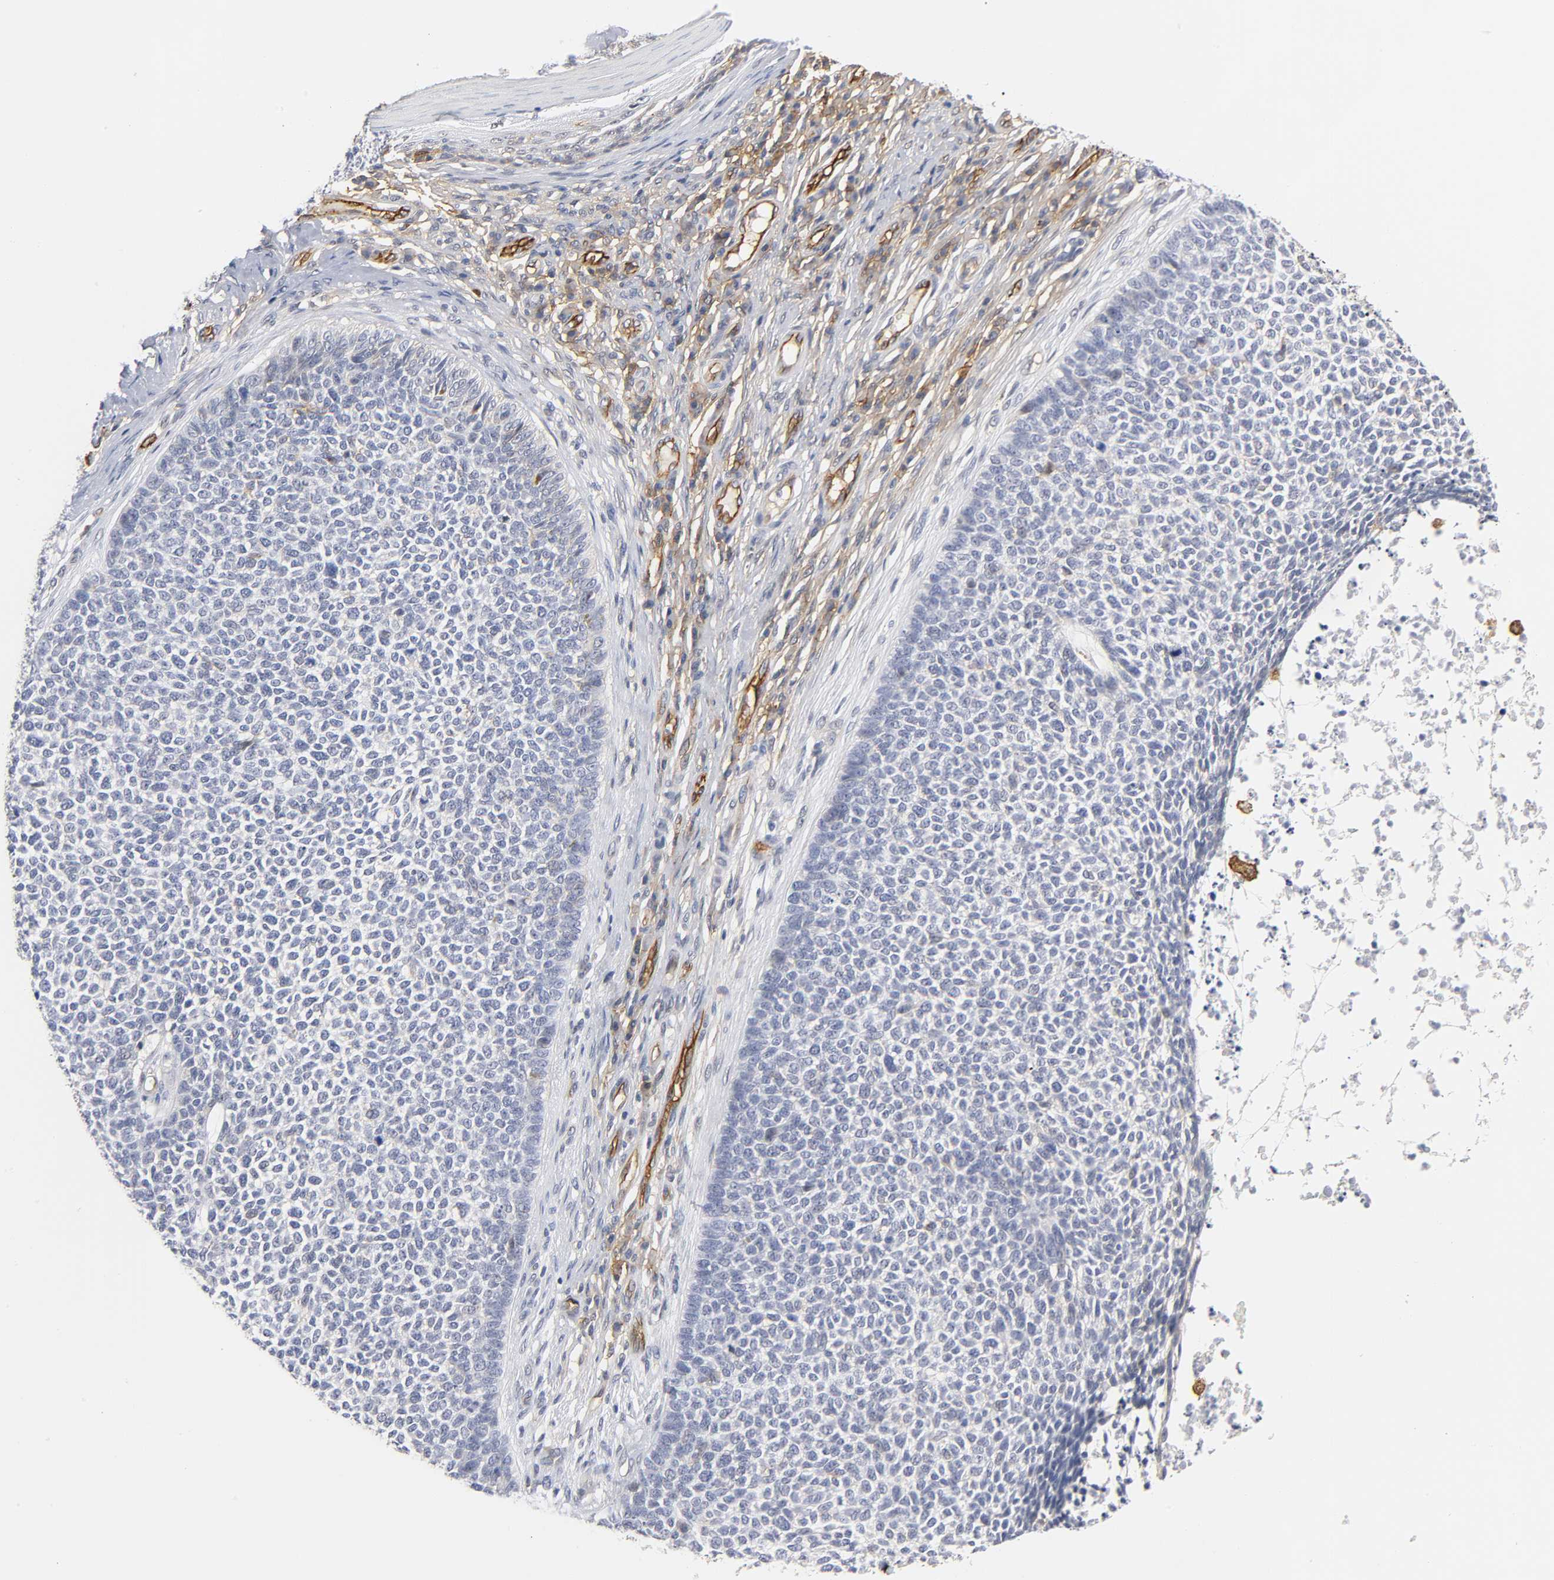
{"staining": {"intensity": "negative", "quantity": "none", "location": "none"}, "tissue": "skin cancer", "cell_type": "Tumor cells", "image_type": "cancer", "snomed": [{"axis": "morphology", "description": "Basal cell carcinoma"}, {"axis": "topography", "description": "Skin"}], "caption": "A histopathology image of human skin cancer (basal cell carcinoma) is negative for staining in tumor cells.", "gene": "ICAM1", "patient": {"sex": "female", "age": 84}}